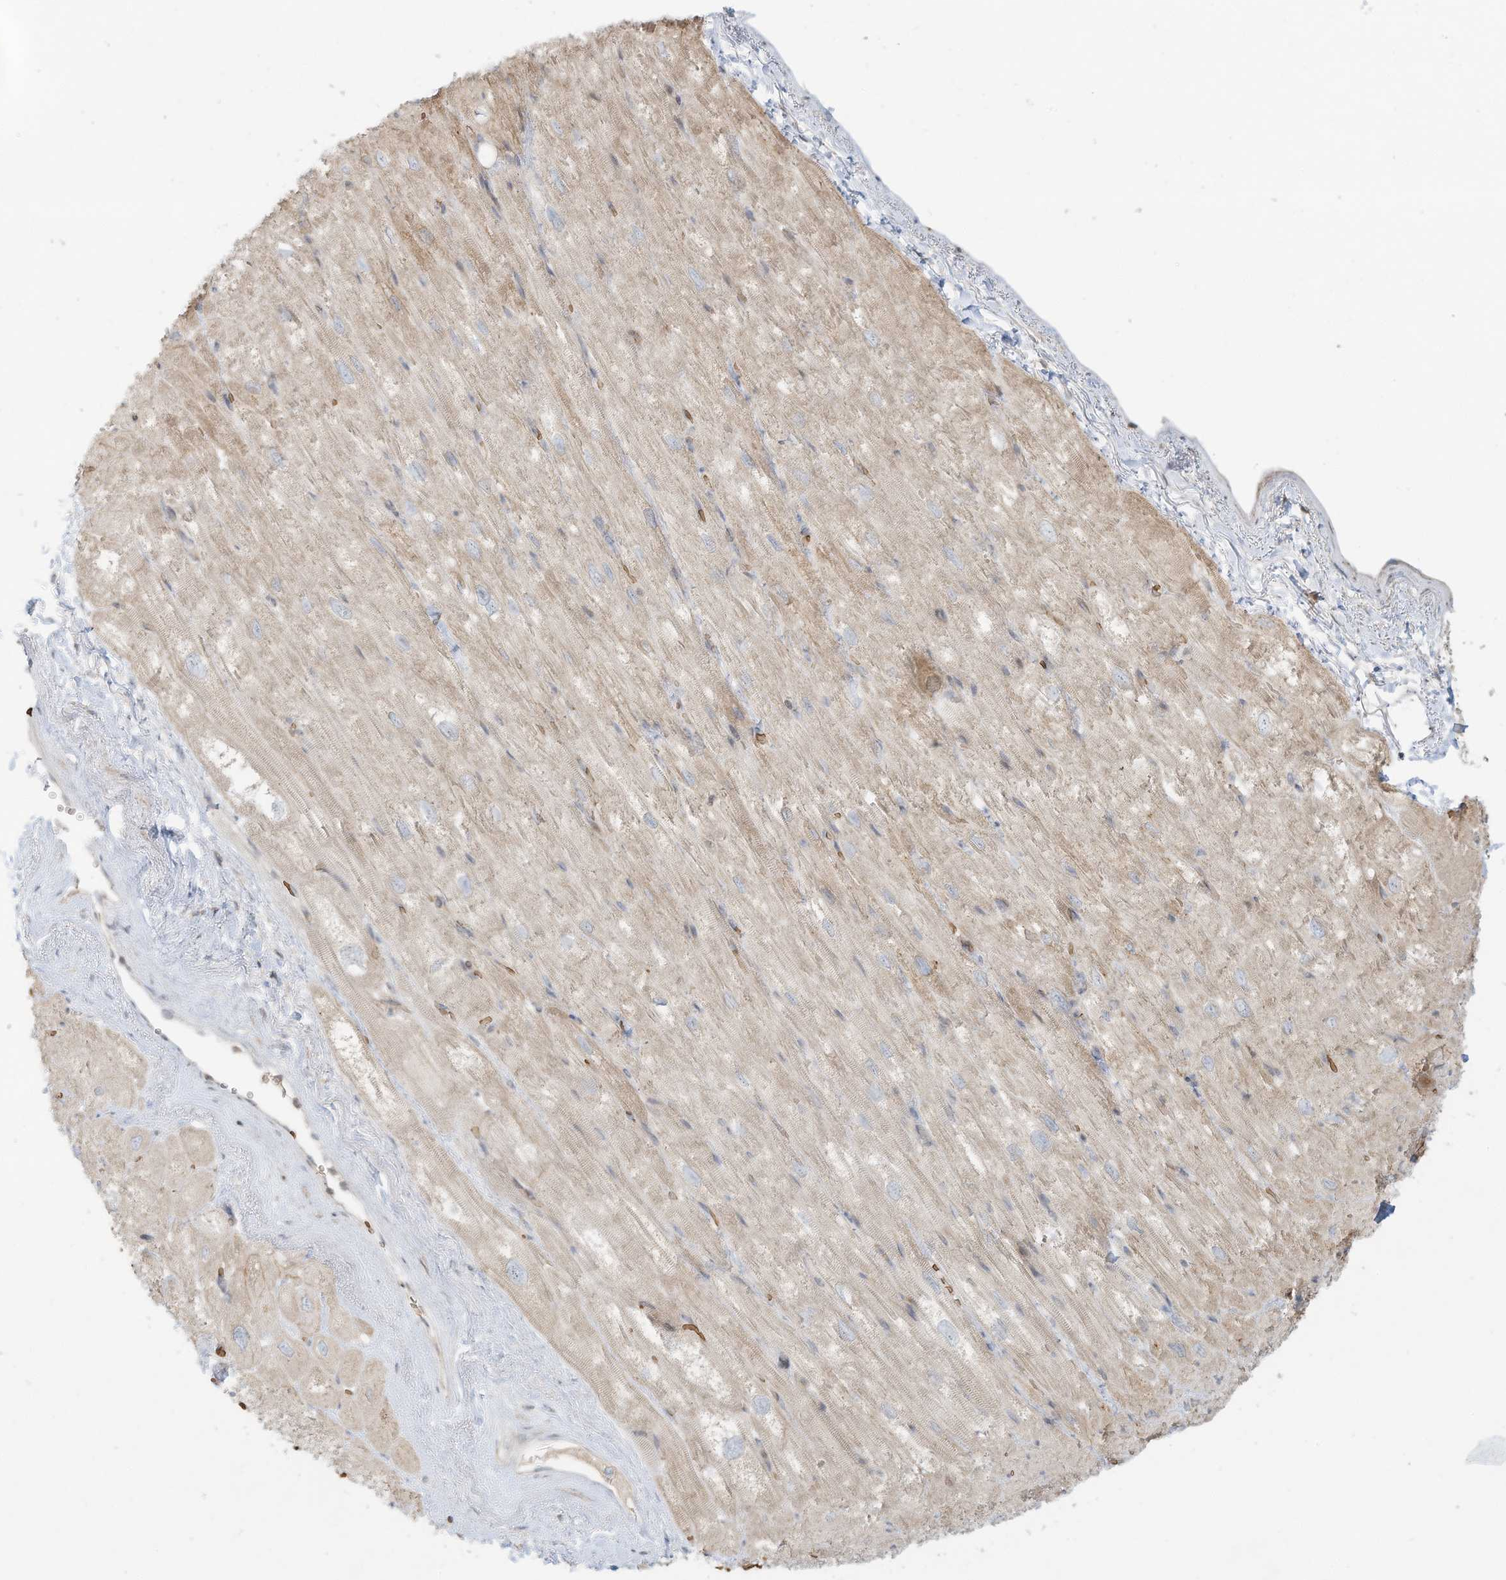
{"staining": {"intensity": "weak", "quantity": ">75%", "location": "cytoplasmic/membranous"}, "tissue": "heart muscle", "cell_type": "Cardiomyocytes", "image_type": "normal", "snomed": [{"axis": "morphology", "description": "Normal tissue, NOS"}, {"axis": "topography", "description": "Heart"}], "caption": "This image displays normal heart muscle stained with immunohistochemistry (IHC) to label a protein in brown. The cytoplasmic/membranous of cardiomyocytes show weak positivity for the protein. Nuclei are counter-stained blue.", "gene": "OFD1", "patient": {"sex": "male", "age": 50}}